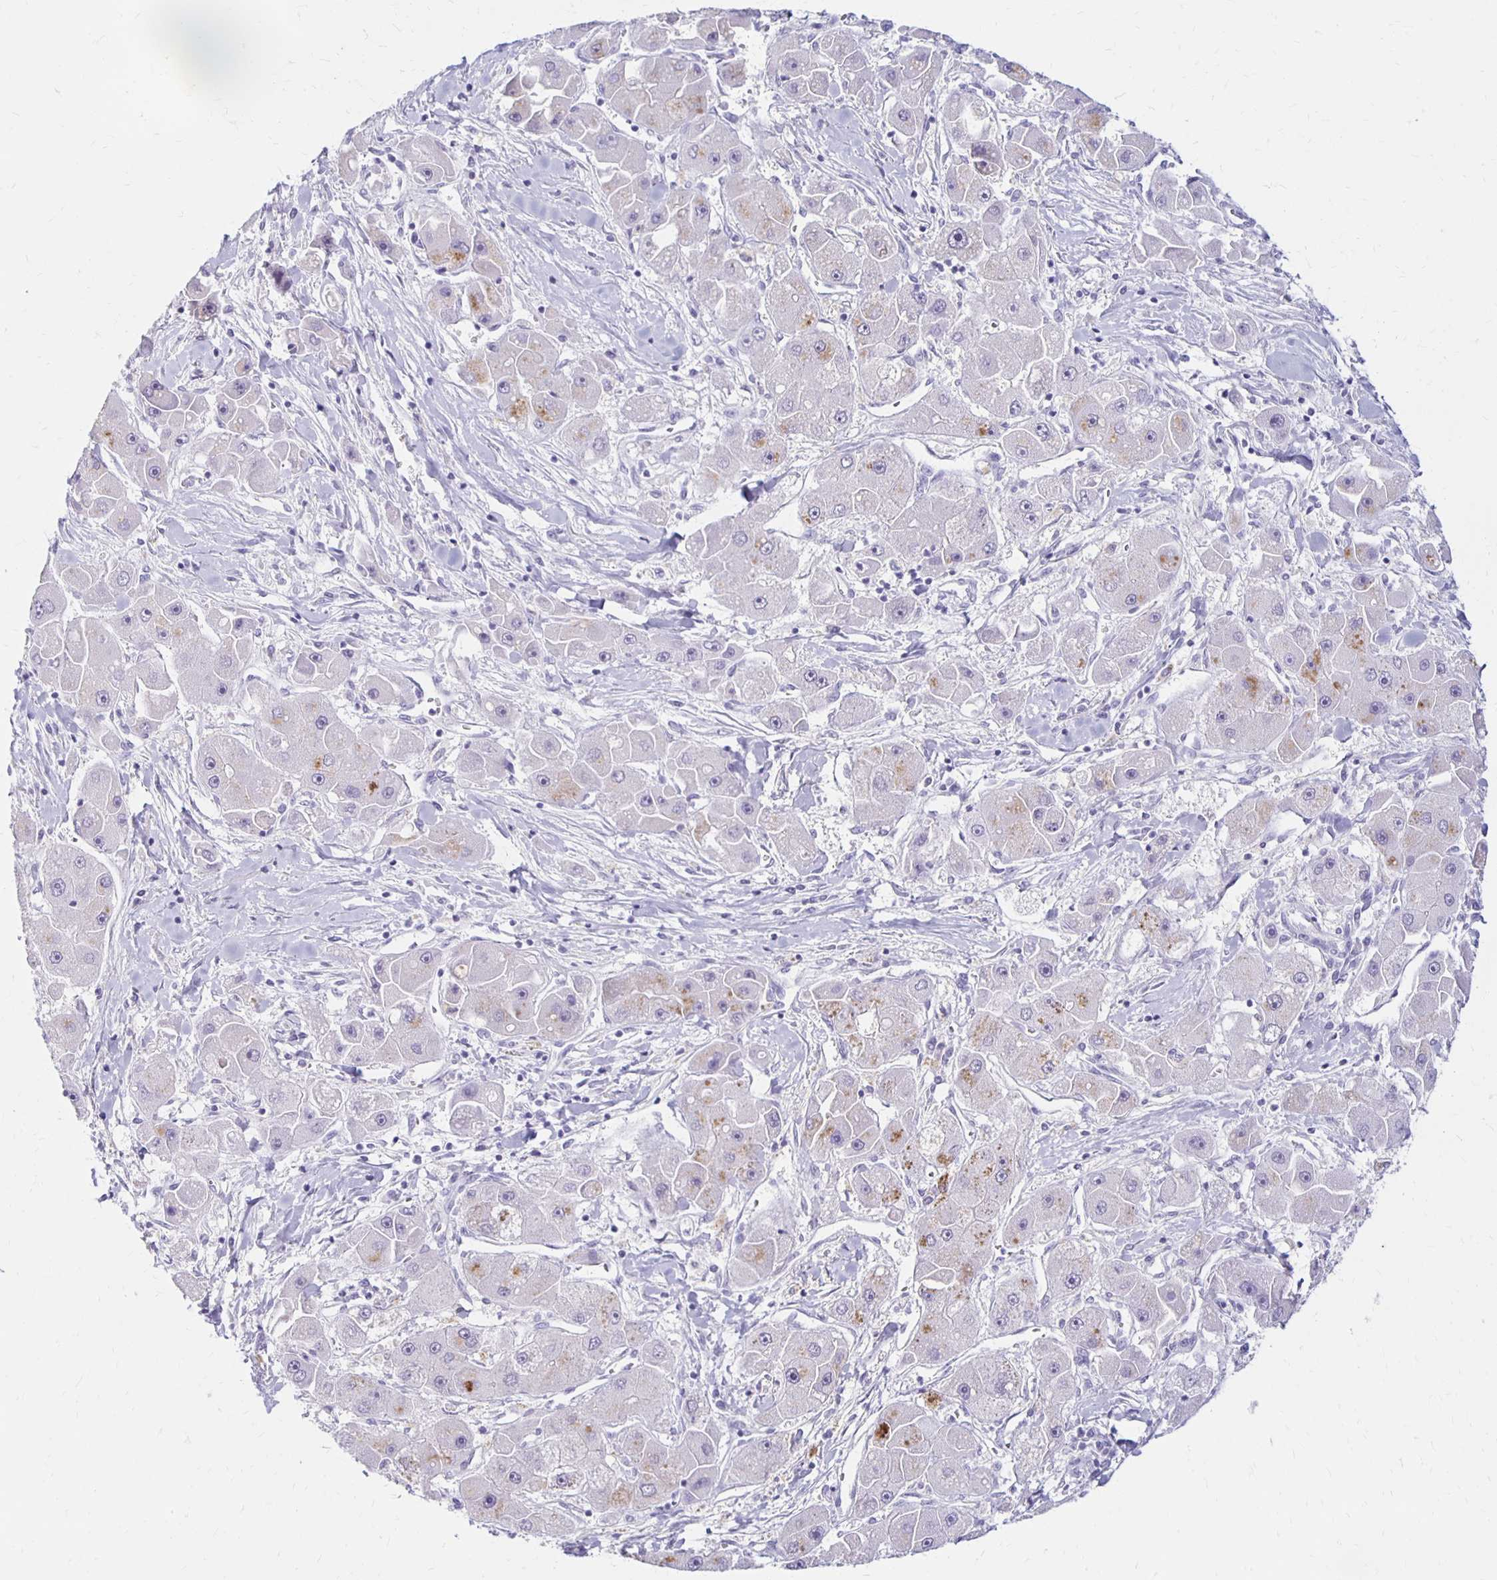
{"staining": {"intensity": "moderate", "quantity": "<25%", "location": "cytoplasmic/membranous"}, "tissue": "liver cancer", "cell_type": "Tumor cells", "image_type": "cancer", "snomed": [{"axis": "morphology", "description": "Carcinoma, Hepatocellular, NOS"}, {"axis": "topography", "description": "Liver"}], "caption": "Immunohistochemical staining of hepatocellular carcinoma (liver) demonstrates moderate cytoplasmic/membranous protein positivity in about <25% of tumor cells.", "gene": "RYR1", "patient": {"sex": "male", "age": 24}}